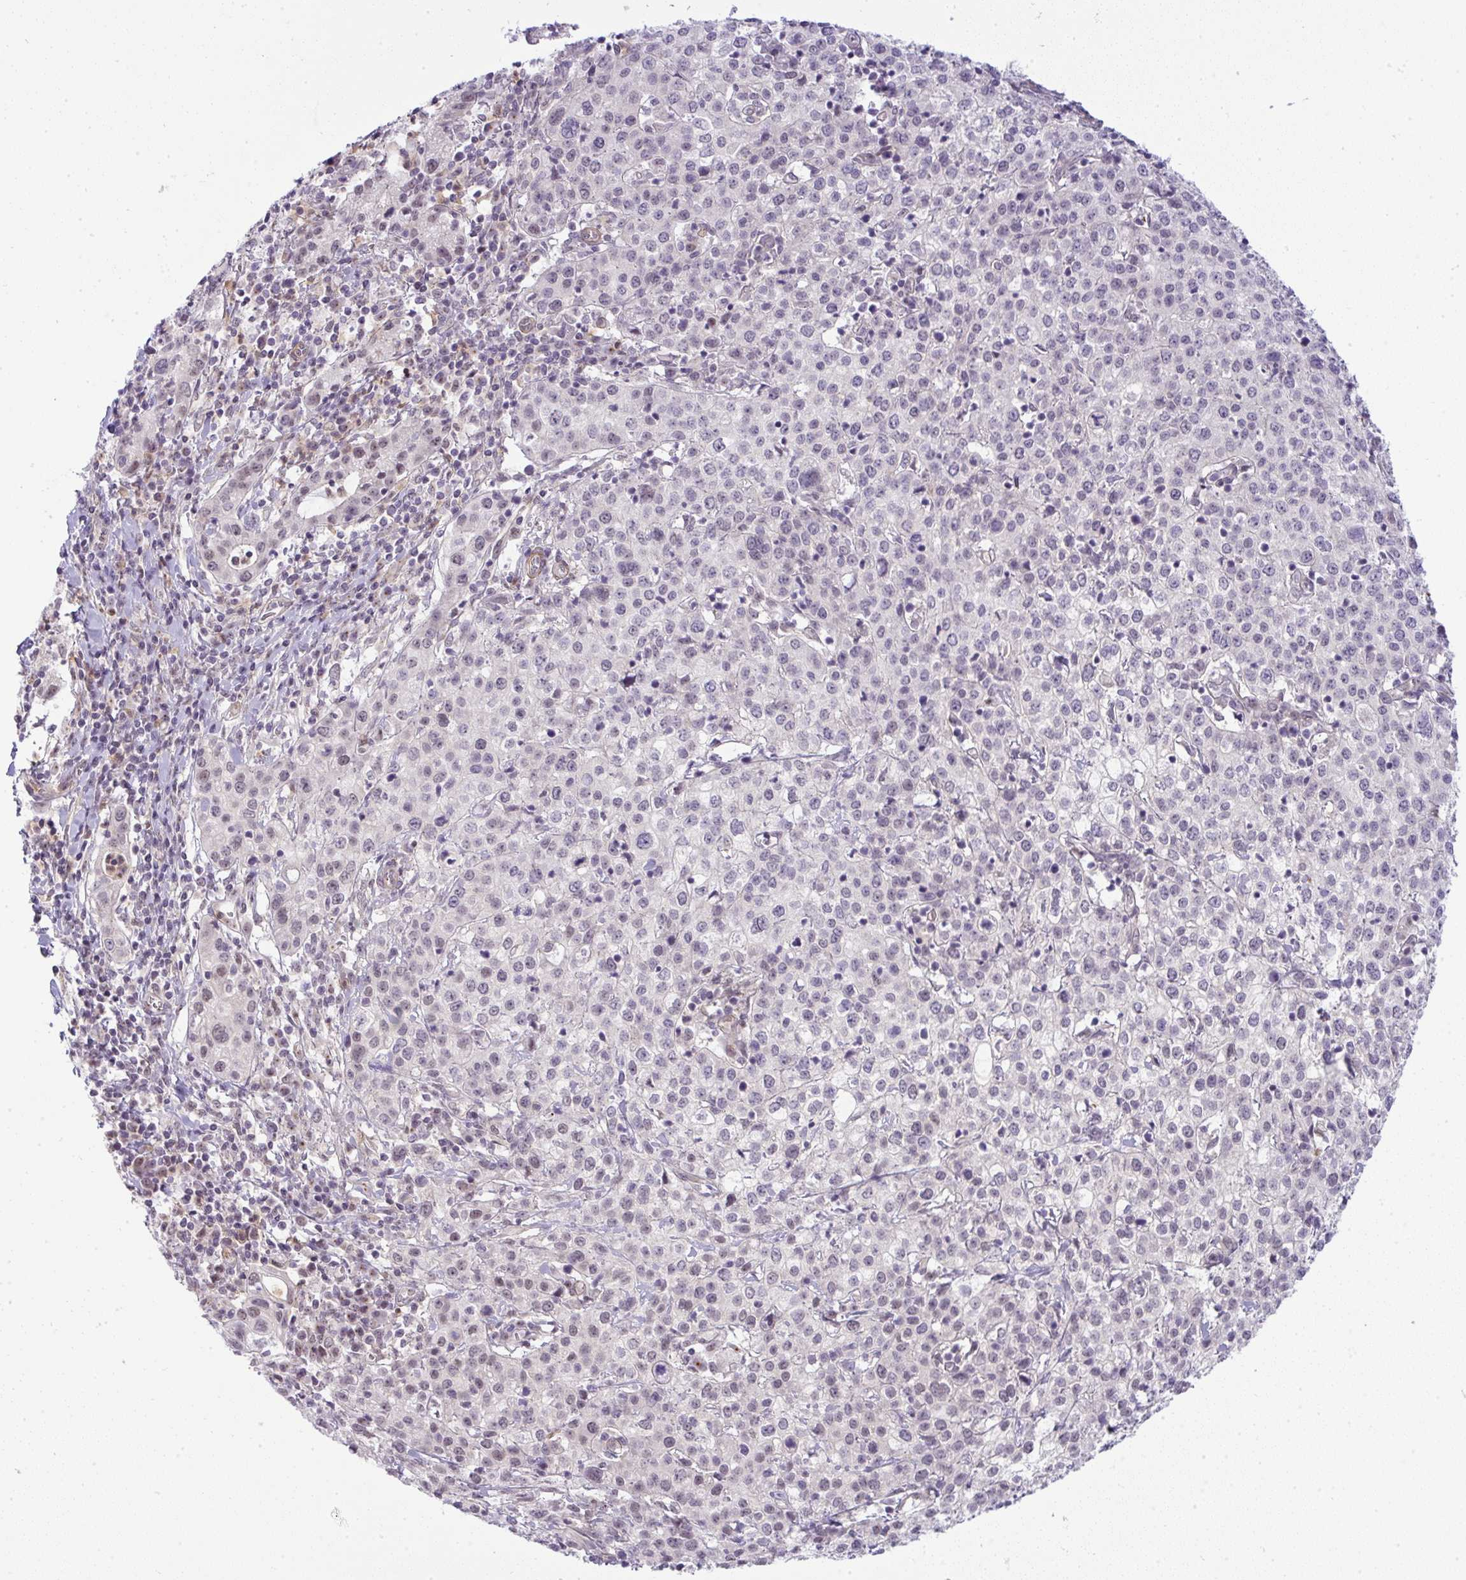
{"staining": {"intensity": "negative", "quantity": "none", "location": "none"}, "tissue": "cervical cancer", "cell_type": "Tumor cells", "image_type": "cancer", "snomed": [{"axis": "morphology", "description": "Normal tissue, NOS"}, {"axis": "morphology", "description": "Adenocarcinoma, NOS"}, {"axis": "topography", "description": "Cervix"}], "caption": "A high-resolution image shows IHC staining of adenocarcinoma (cervical), which demonstrates no significant expression in tumor cells.", "gene": "DZIP1", "patient": {"sex": "female", "age": 44}}